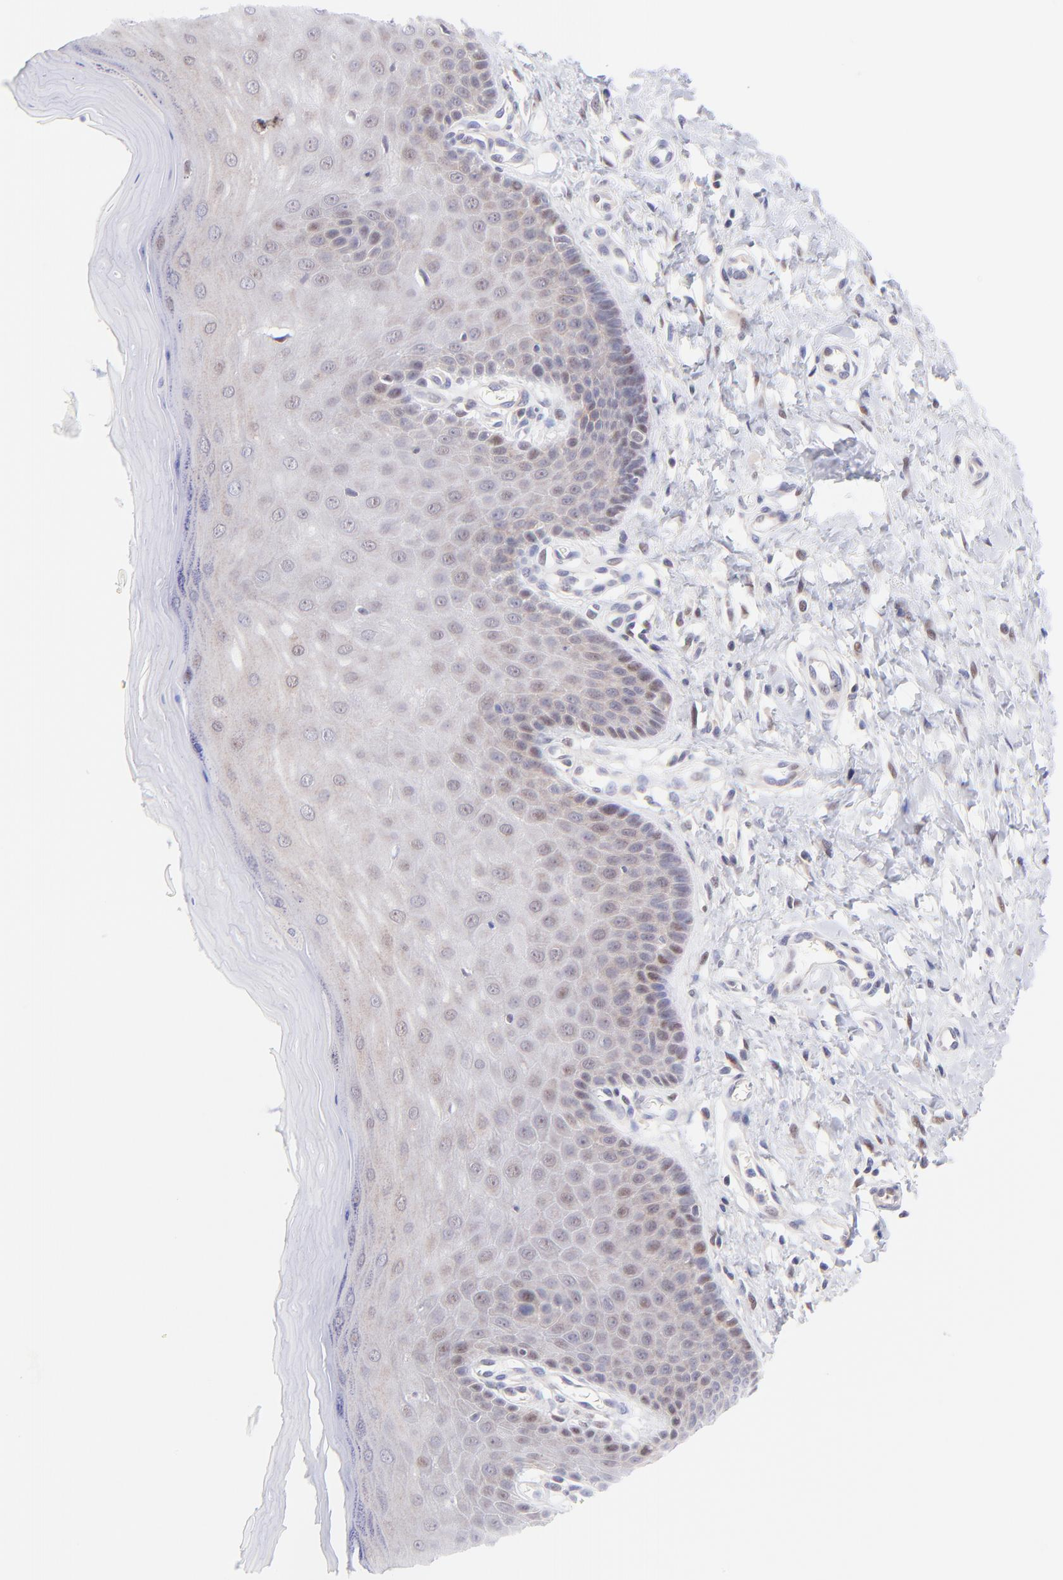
{"staining": {"intensity": "moderate", "quantity": "25%-75%", "location": "nuclear"}, "tissue": "cervix", "cell_type": "Glandular cells", "image_type": "normal", "snomed": [{"axis": "morphology", "description": "Normal tissue, NOS"}, {"axis": "topography", "description": "Cervix"}], "caption": "Moderate nuclear positivity for a protein is appreciated in about 25%-75% of glandular cells of benign cervix using IHC.", "gene": "PBDC1", "patient": {"sex": "female", "age": 55}}